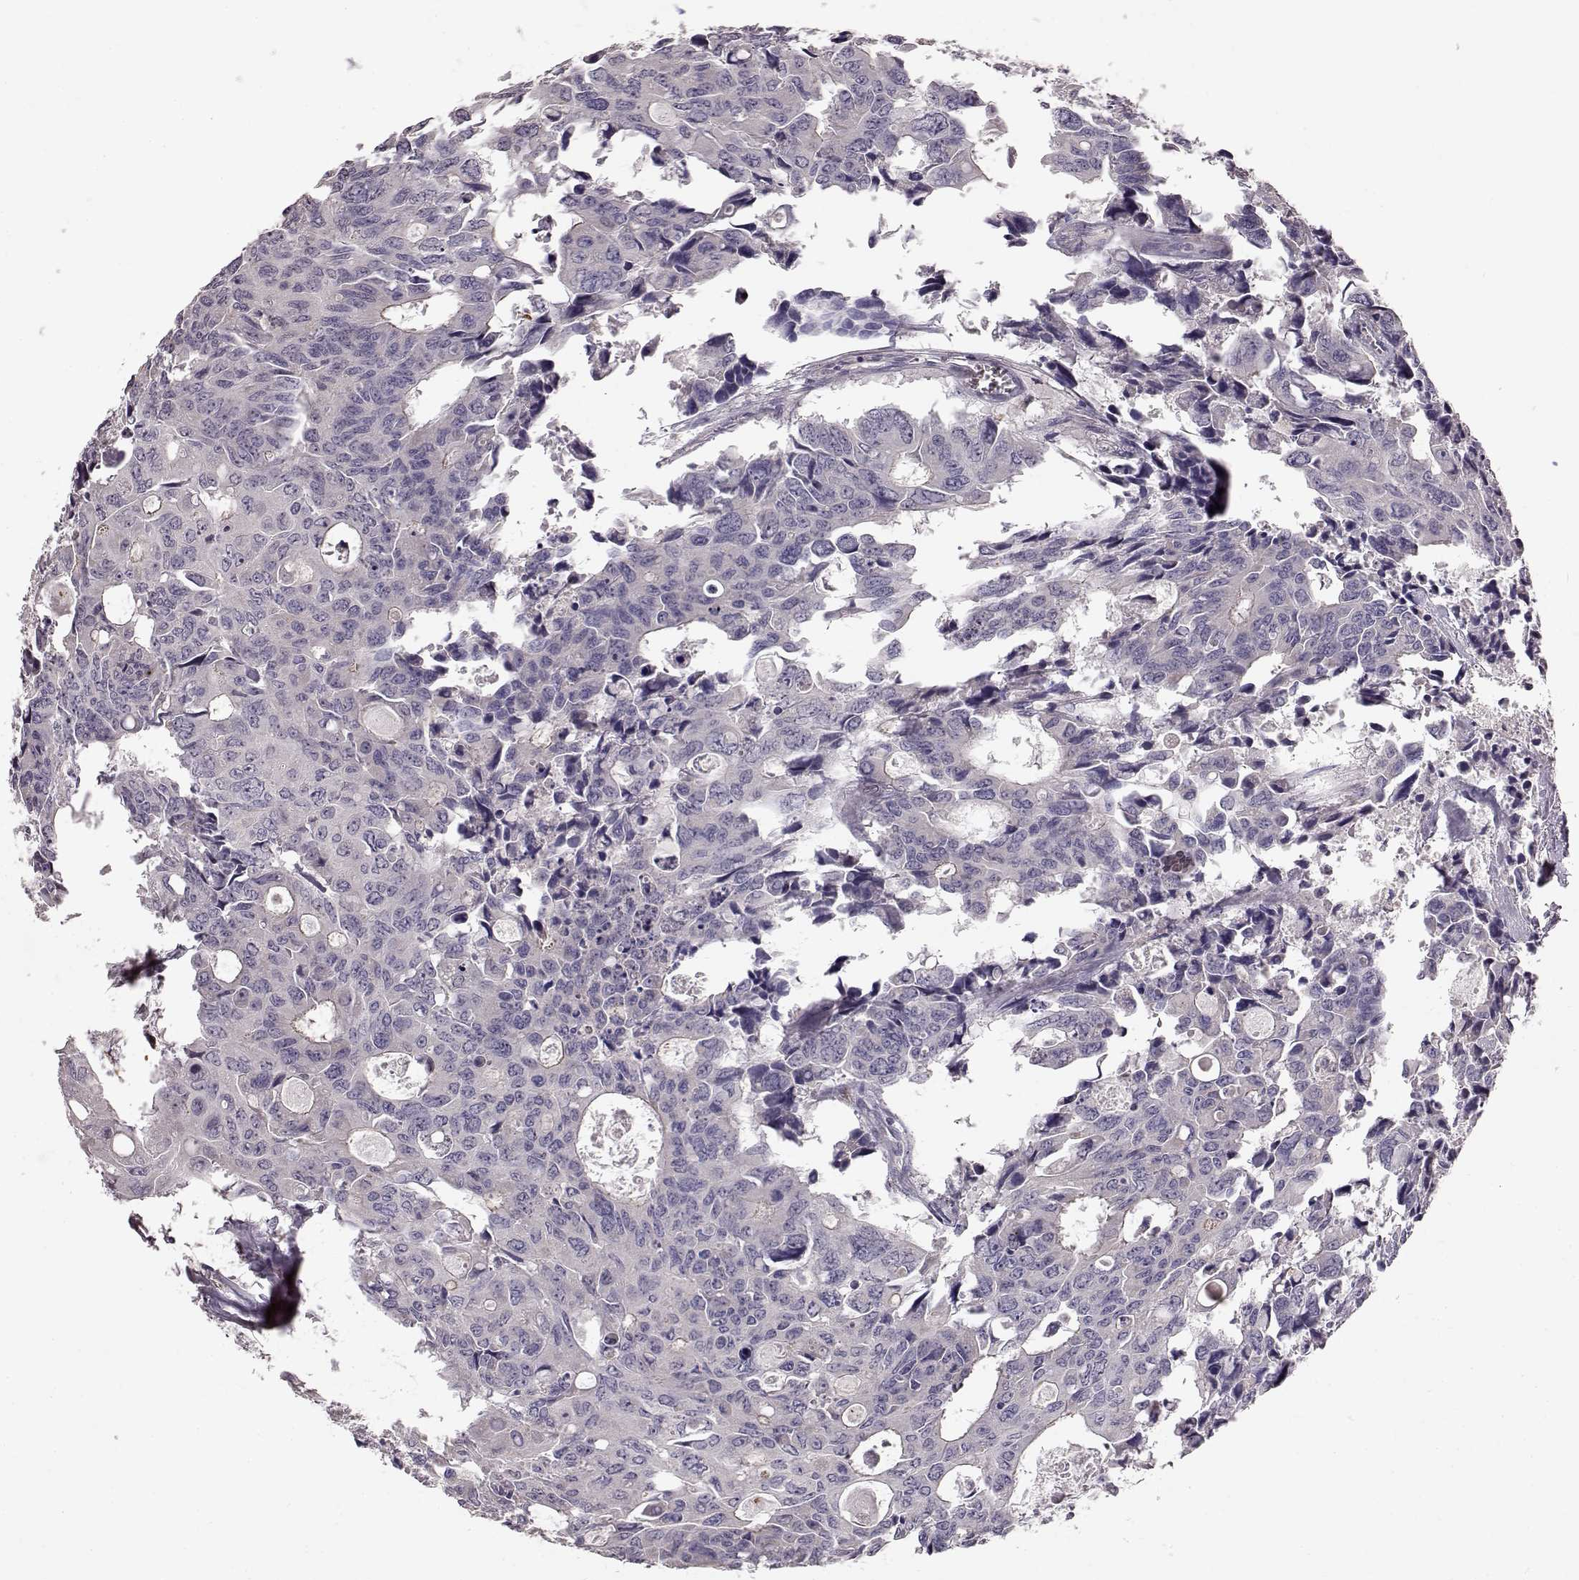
{"staining": {"intensity": "negative", "quantity": "none", "location": "none"}, "tissue": "colorectal cancer", "cell_type": "Tumor cells", "image_type": "cancer", "snomed": [{"axis": "morphology", "description": "Adenocarcinoma, NOS"}, {"axis": "topography", "description": "Rectum"}], "caption": "Immunohistochemistry (IHC) image of neoplastic tissue: human colorectal cancer stained with DAB exhibits no significant protein expression in tumor cells.", "gene": "CCNF", "patient": {"sex": "male", "age": 76}}